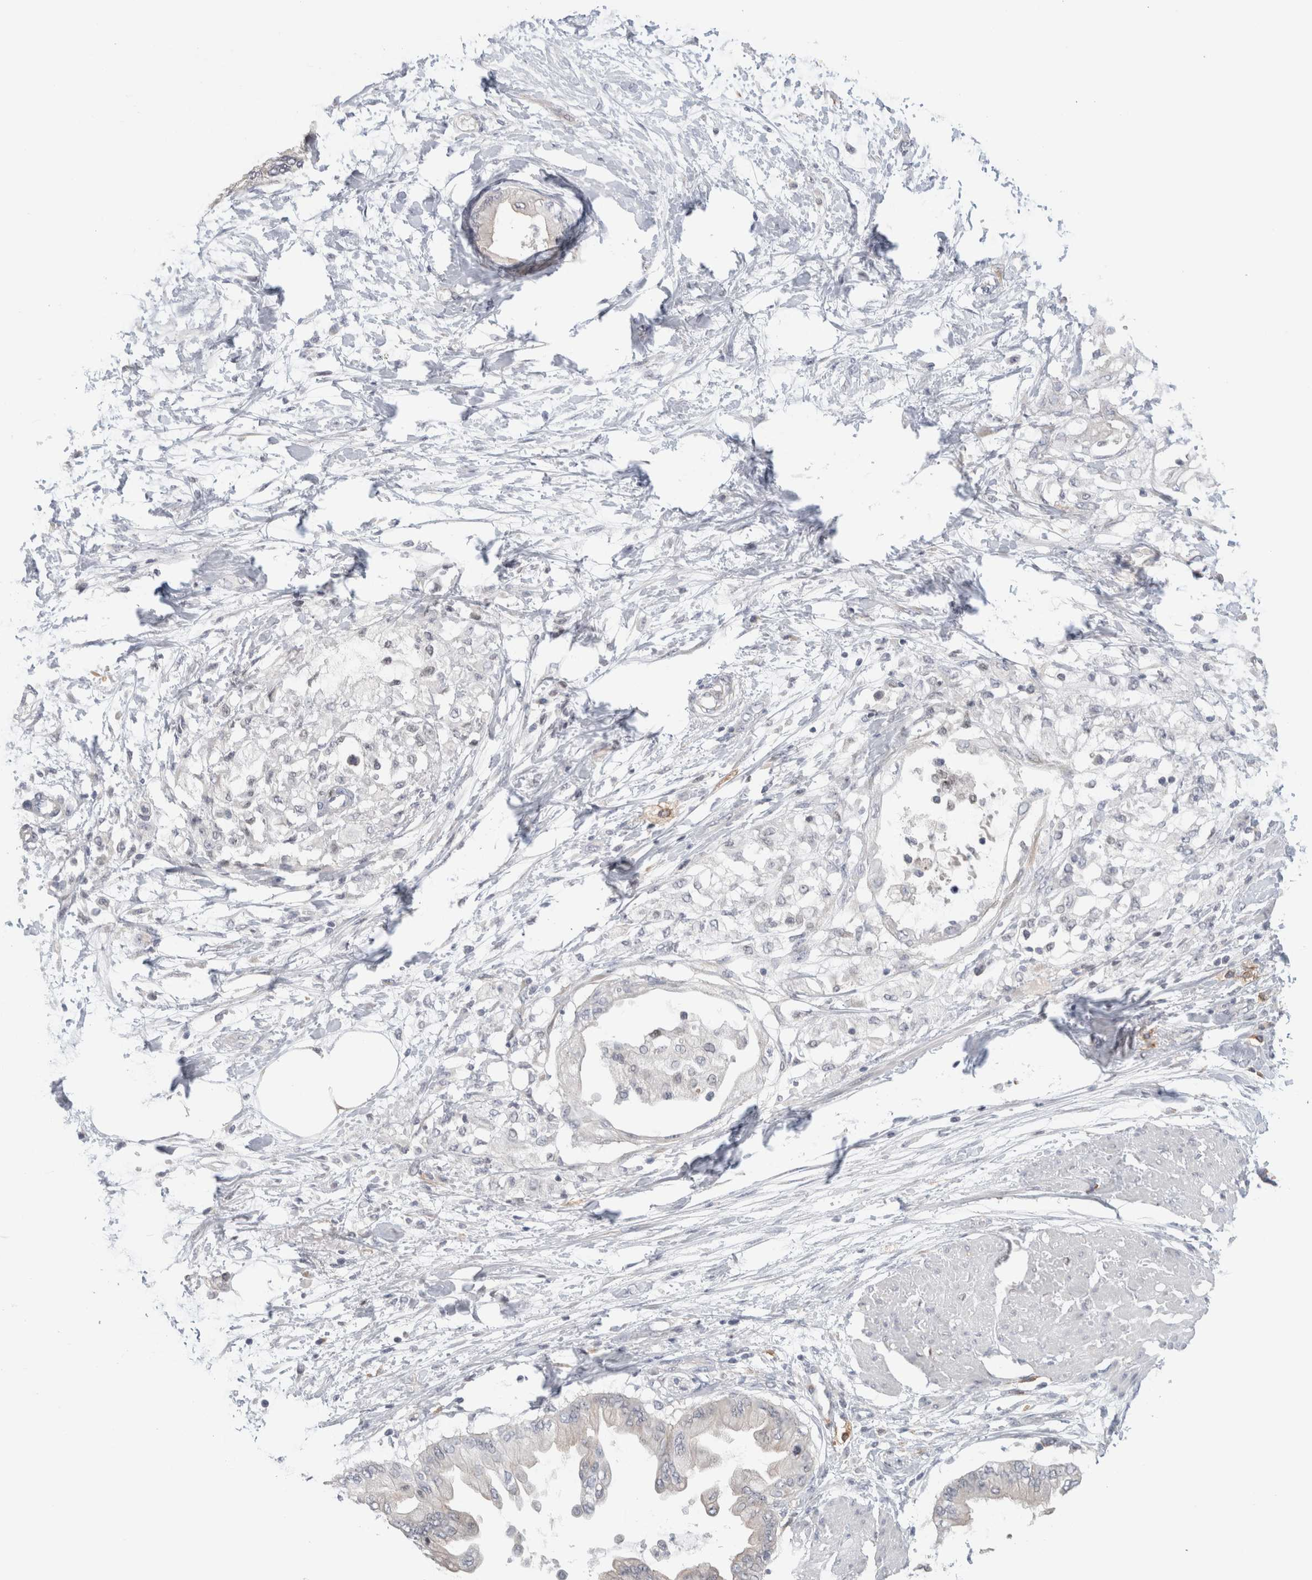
{"staining": {"intensity": "negative", "quantity": "none", "location": "none"}, "tissue": "pancreatic cancer", "cell_type": "Tumor cells", "image_type": "cancer", "snomed": [{"axis": "morphology", "description": "Normal tissue, NOS"}, {"axis": "morphology", "description": "Adenocarcinoma, NOS"}, {"axis": "topography", "description": "Pancreas"}, {"axis": "topography", "description": "Duodenum"}], "caption": "High magnification brightfield microscopy of pancreatic cancer (adenocarcinoma) stained with DAB (3,3'-diaminobenzidine) (brown) and counterstained with hematoxylin (blue): tumor cells show no significant staining.", "gene": "SYTL5", "patient": {"sex": "female", "age": 60}}